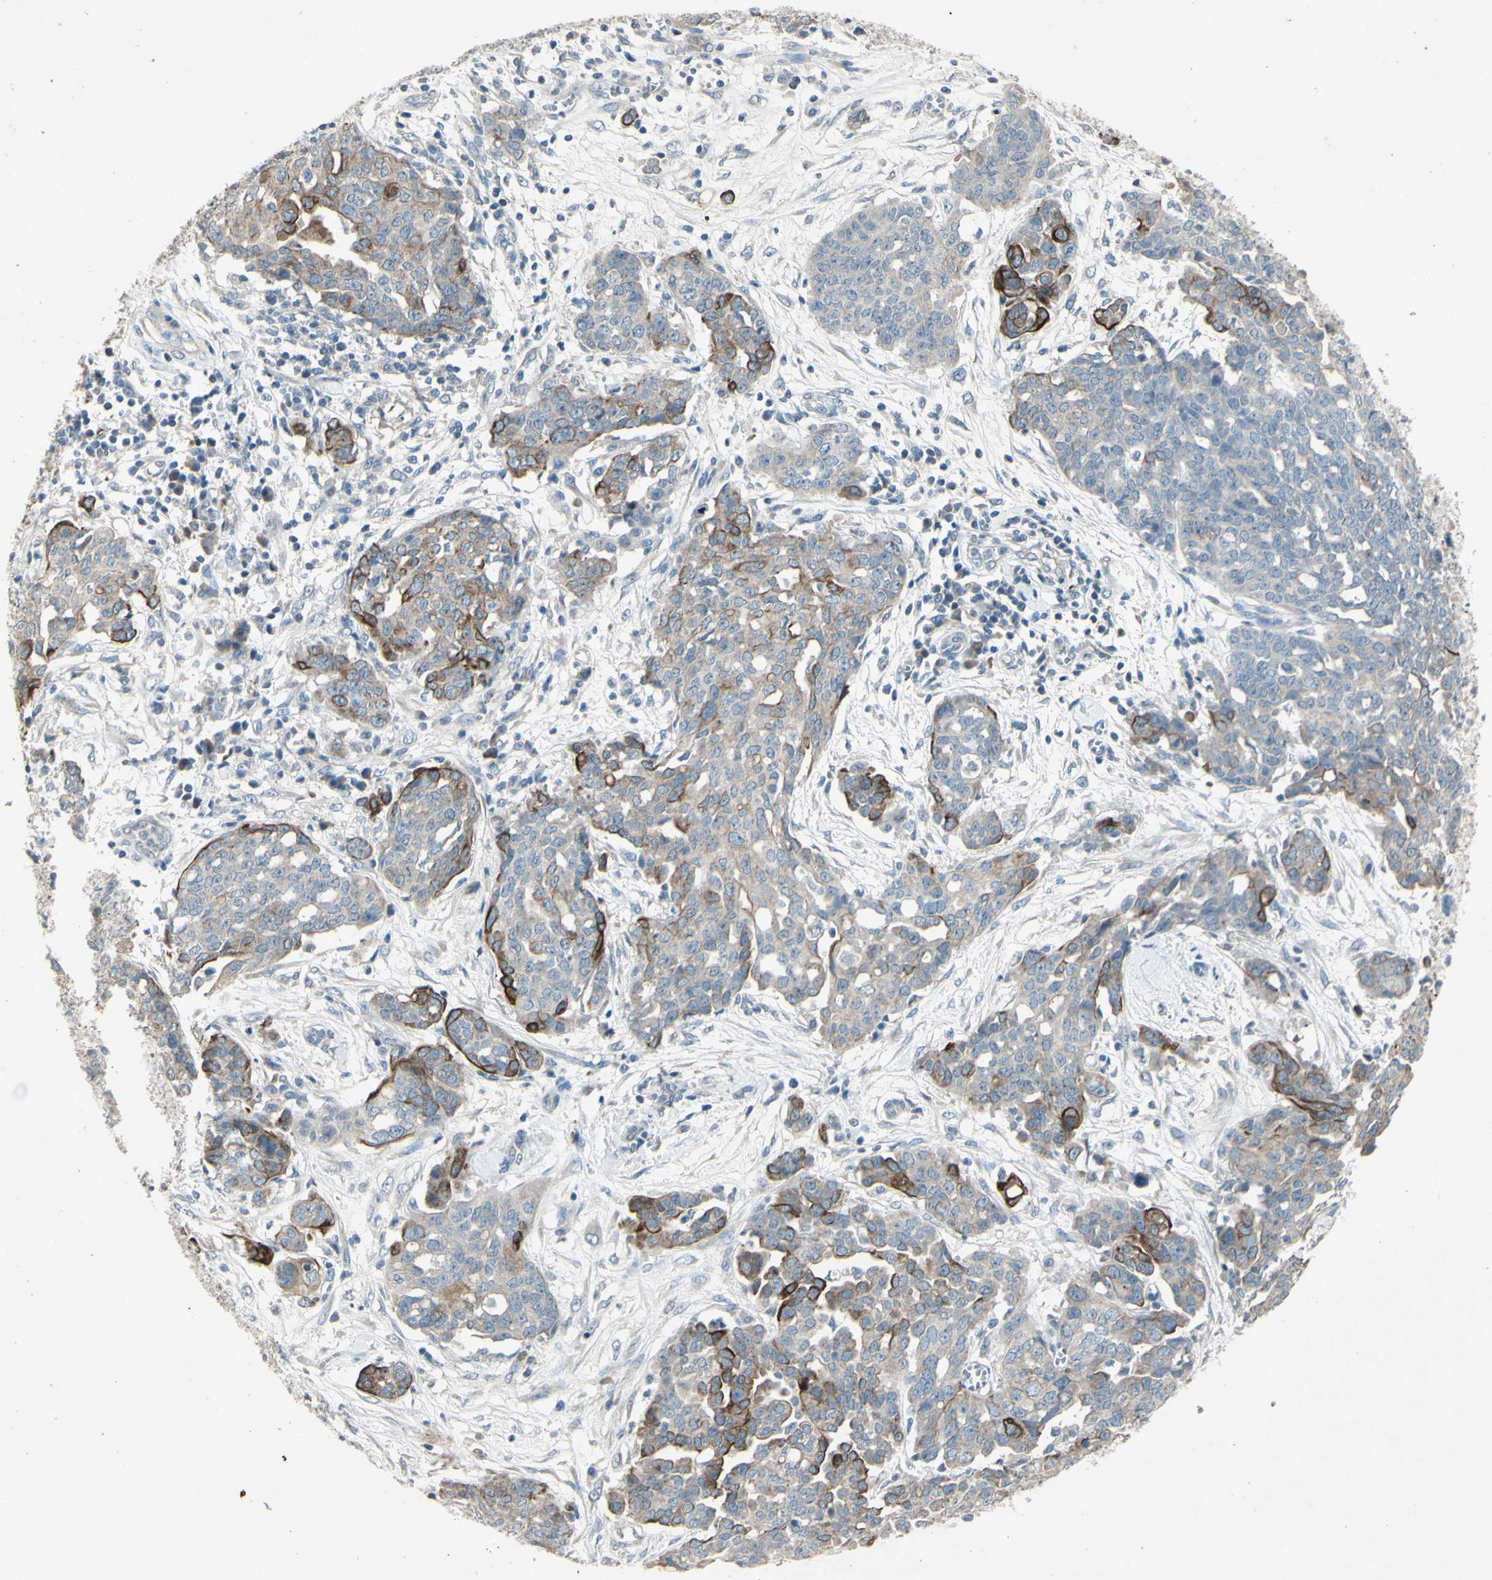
{"staining": {"intensity": "strong", "quantity": "<25%", "location": "cytoplasmic/membranous"}, "tissue": "ovarian cancer", "cell_type": "Tumor cells", "image_type": "cancer", "snomed": [{"axis": "morphology", "description": "Cystadenocarcinoma, serous, NOS"}, {"axis": "topography", "description": "Soft tissue"}, {"axis": "topography", "description": "Ovary"}], "caption": "Immunohistochemistry (IHC) (DAB) staining of human ovarian cancer (serous cystadenocarcinoma) demonstrates strong cytoplasmic/membranous protein positivity in about <25% of tumor cells.", "gene": "TIMM21", "patient": {"sex": "female", "age": 57}}